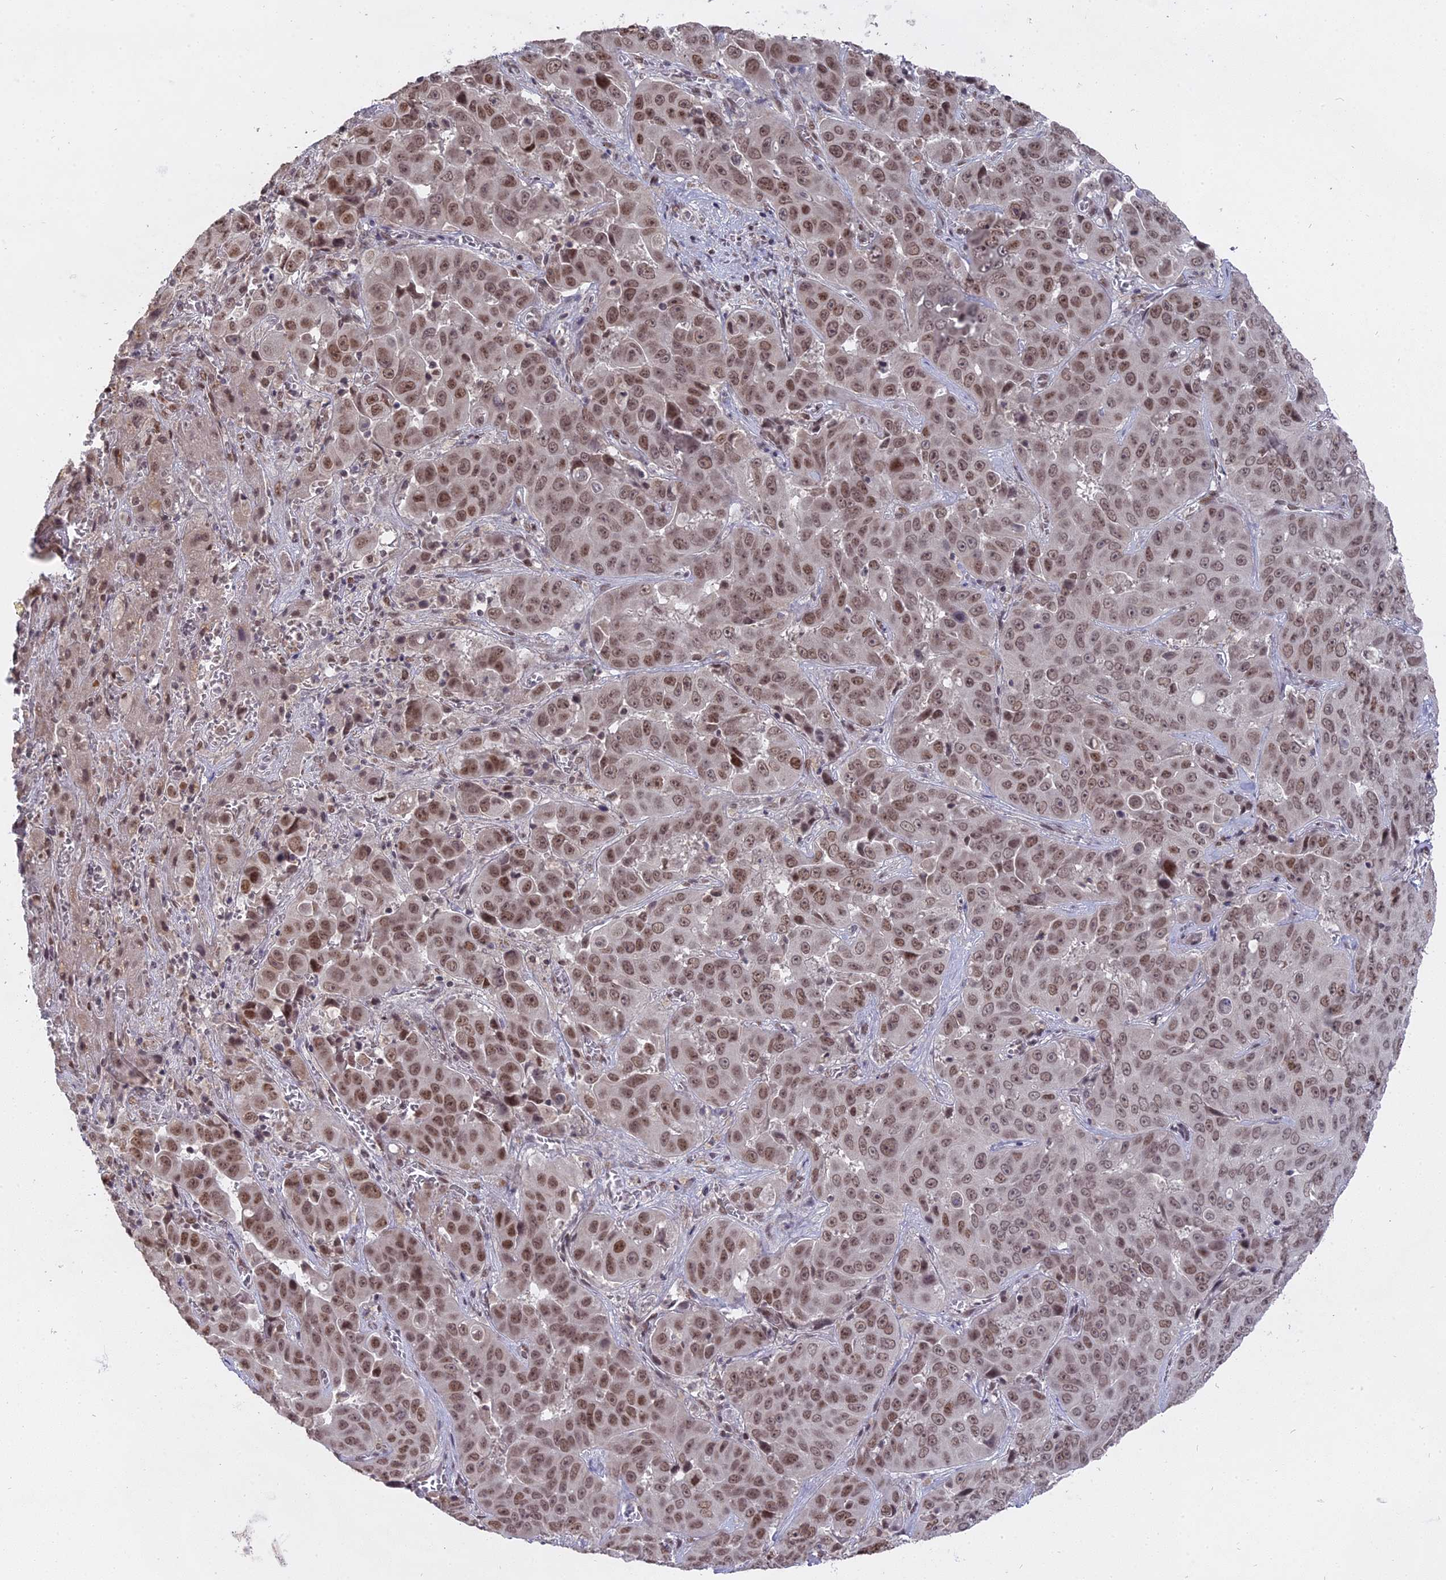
{"staining": {"intensity": "moderate", "quantity": ">75%", "location": "nuclear"}, "tissue": "liver cancer", "cell_type": "Tumor cells", "image_type": "cancer", "snomed": [{"axis": "morphology", "description": "Cholangiocarcinoma"}, {"axis": "topography", "description": "Liver"}], "caption": "This is a photomicrograph of immunohistochemistry staining of cholangiocarcinoma (liver), which shows moderate positivity in the nuclear of tumor cells.", "gene": "NR1H3", "patient": {"sex": "female", "age": 52}}